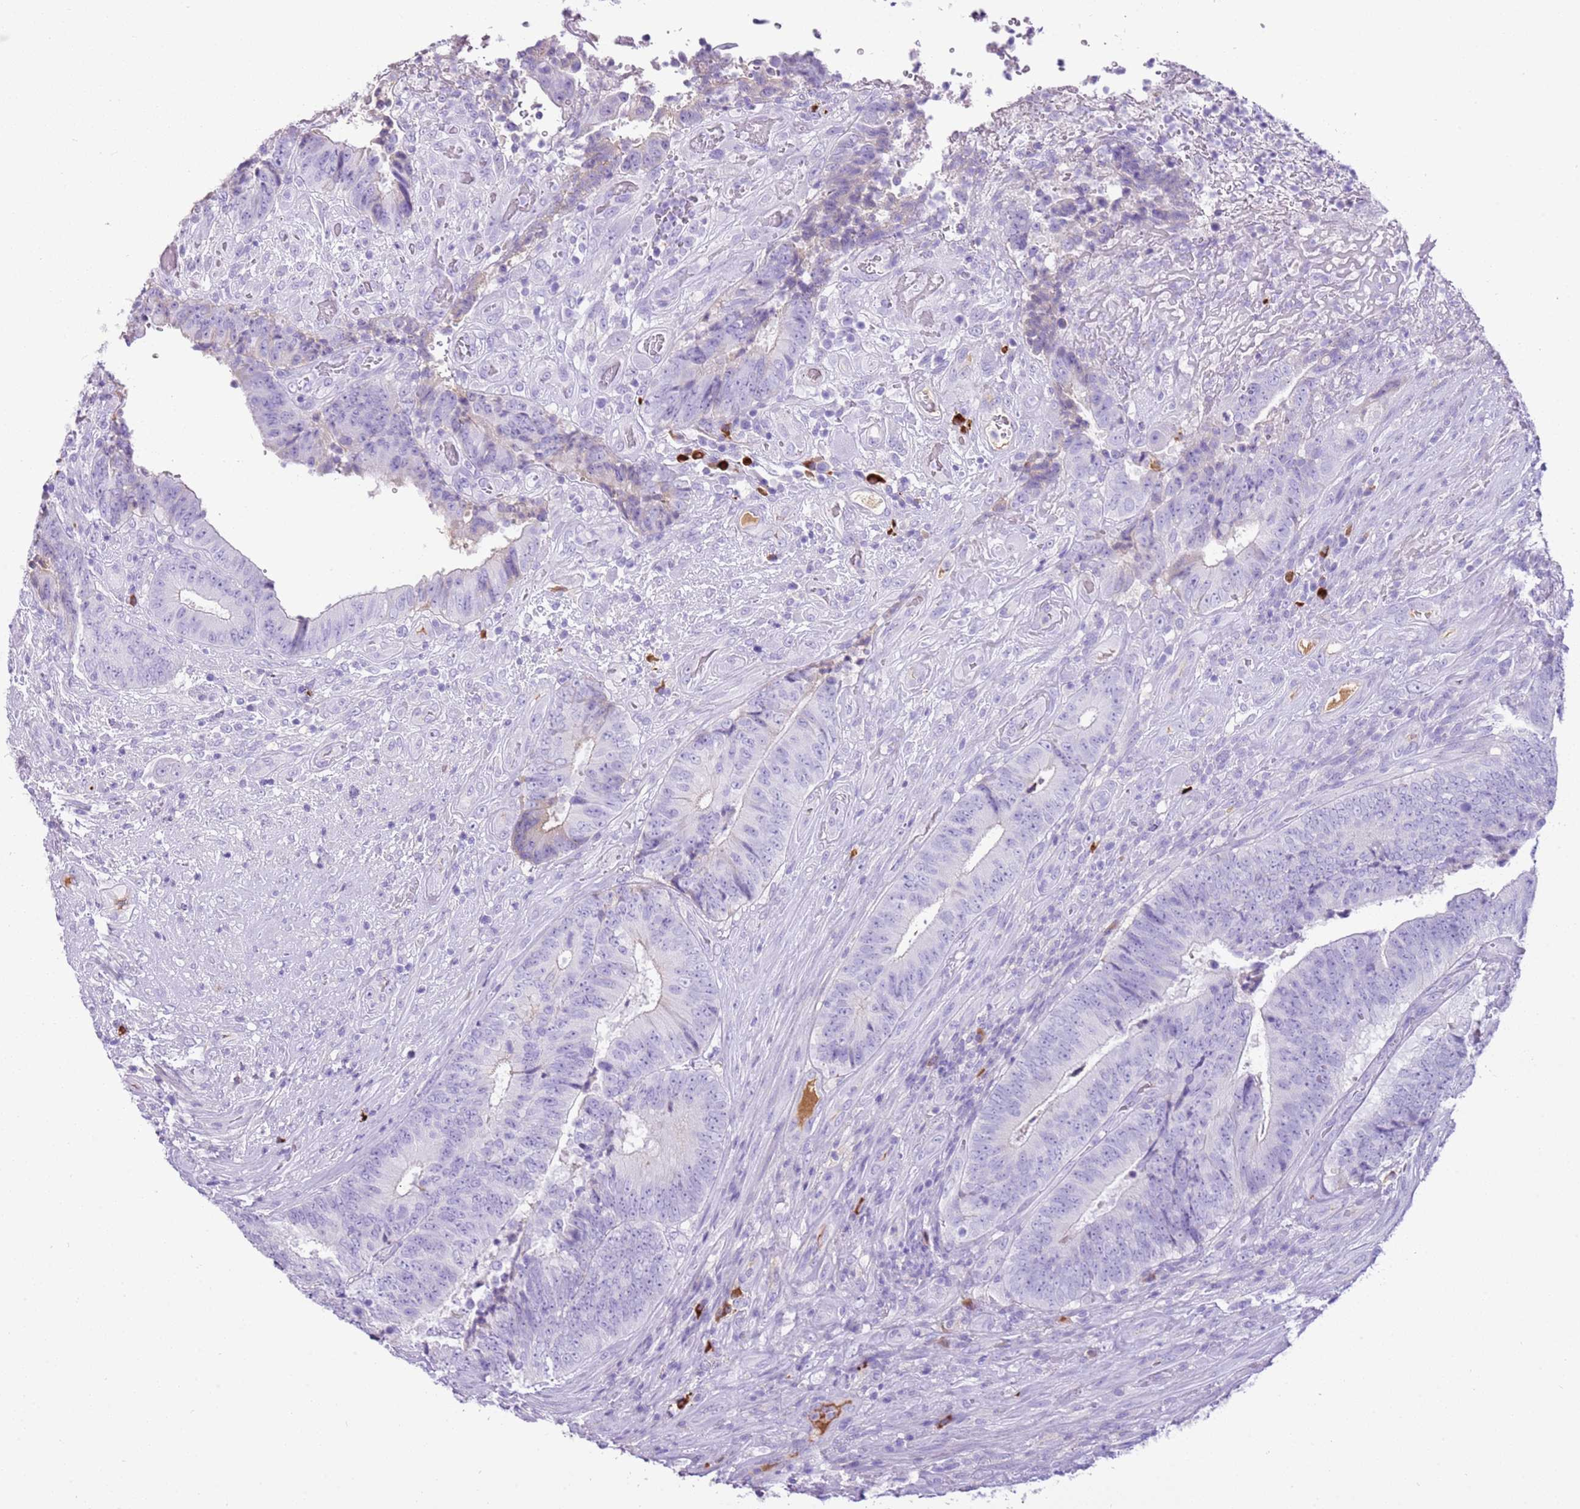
{"staining": {"intensity": "negative", "quantity": "none", "location": "none"}, "tissue": "colorectal cancer", "cell_type": "Tumor cells", "image_type": "cancer", "snomed": [{"axis": "morphology", "description": "Adenocarcinoma, NOS"}, {"axis": "topography", "description": "Rectum"}], "caption": "Tumor cells show no significant protein positivity in colorectal cancer.", "gene": "IGKV3D-11", "patient": {"sex": "male", "age": 72}}